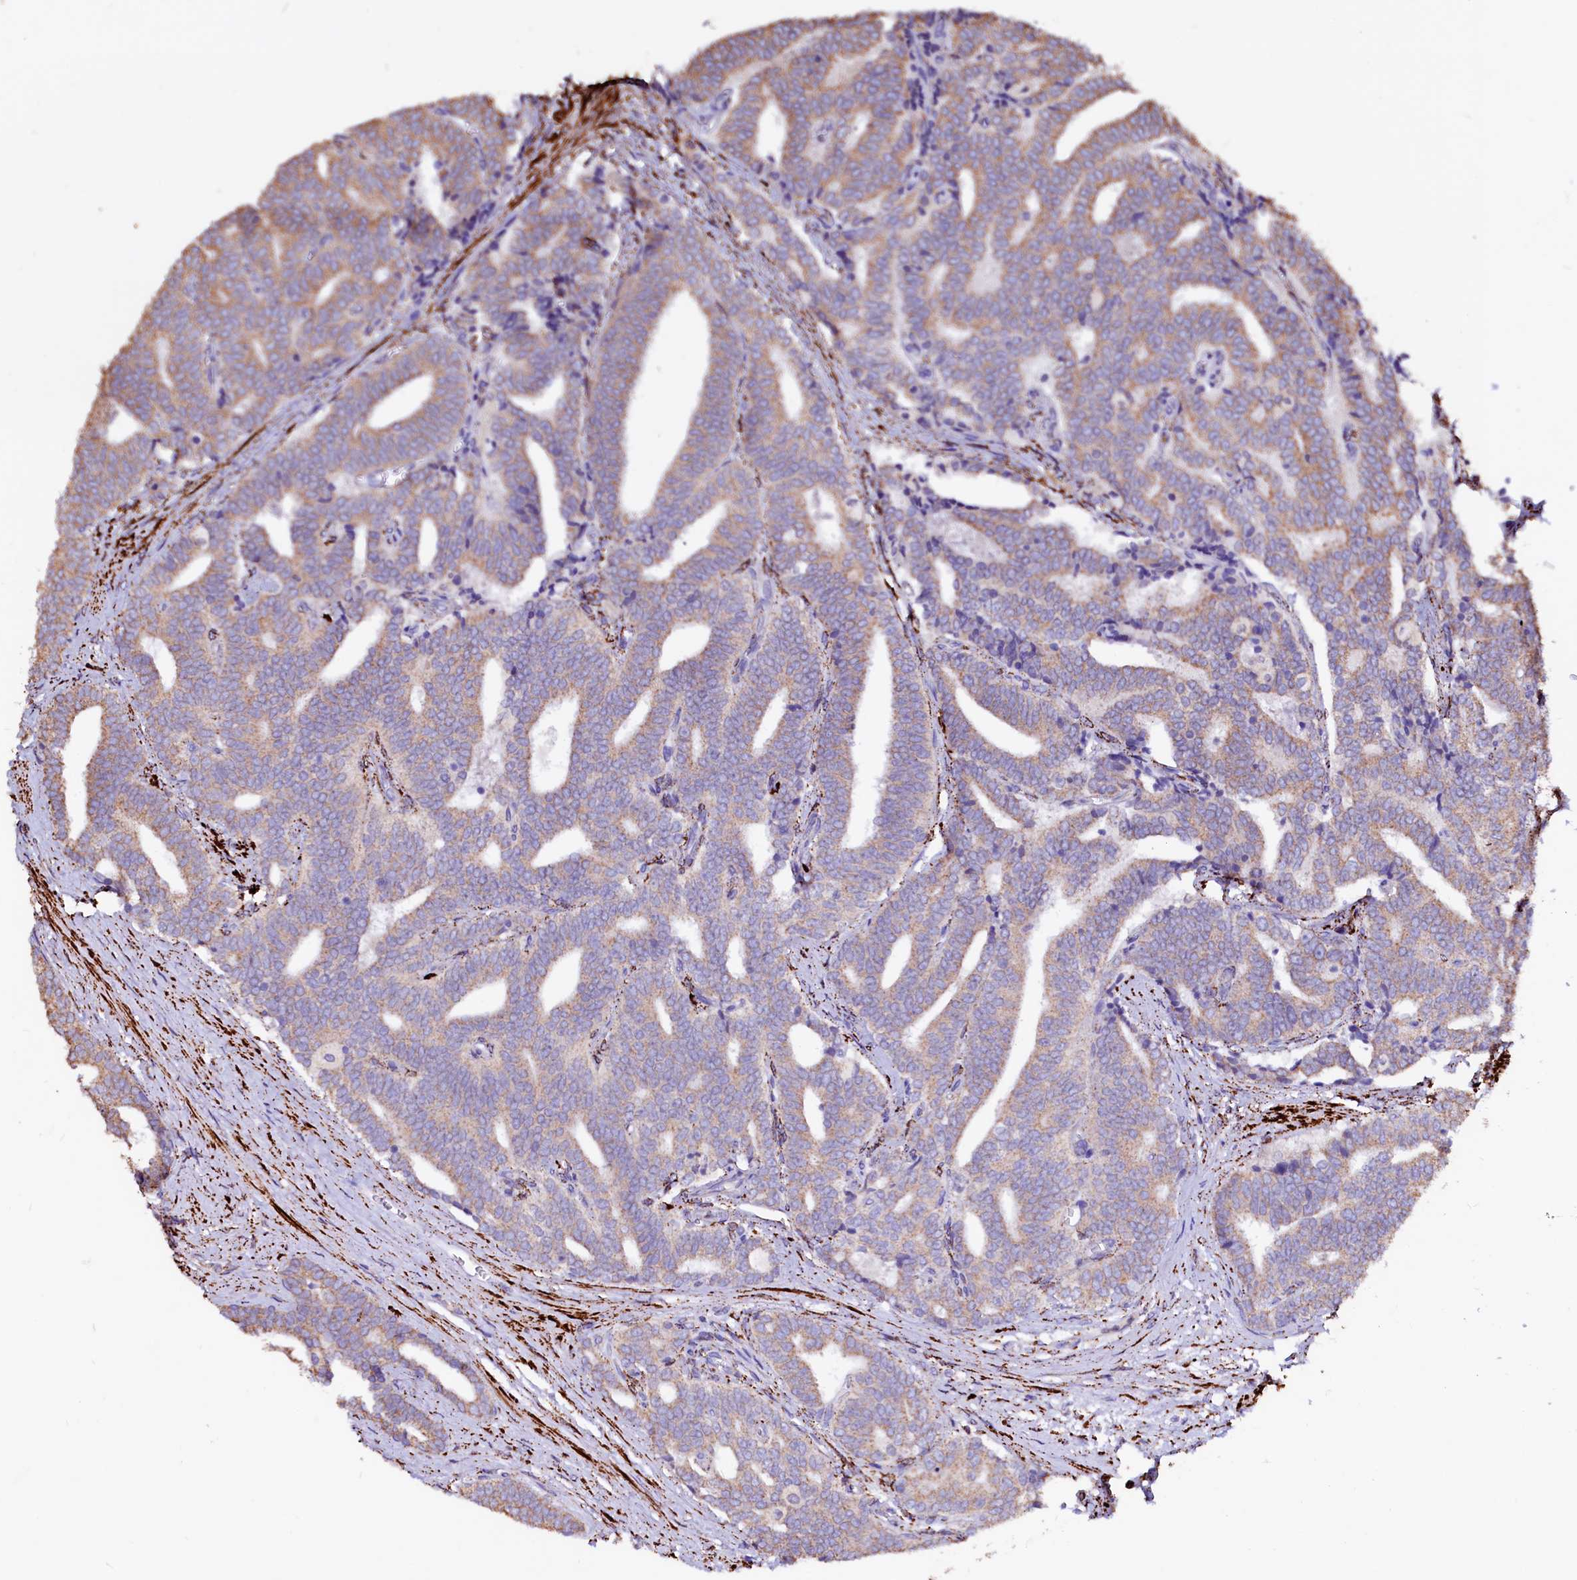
{"staining": {"intensity": "moderate", "quantity": ">75%", "location": "cytoplasmic/membranous"}, "tissue": "prostate cancer", "cell_type": "Tumor cells", "image_type": "cancer", "snomed": [{"axis": "morphology", "description": "Adenocarcinoma, High grade"}, {"axis": "topography", "description": "Prostate and seminal vesicle, NOS"}], "caption": "Immunohistochemical staining of prostate cancer reveals medium levels of moderate cytoplasmic/membranous protein positivity in about >75% of tumor cells.", "gene": "MAOB", "patient": {"sex": "male", "age": 67}}